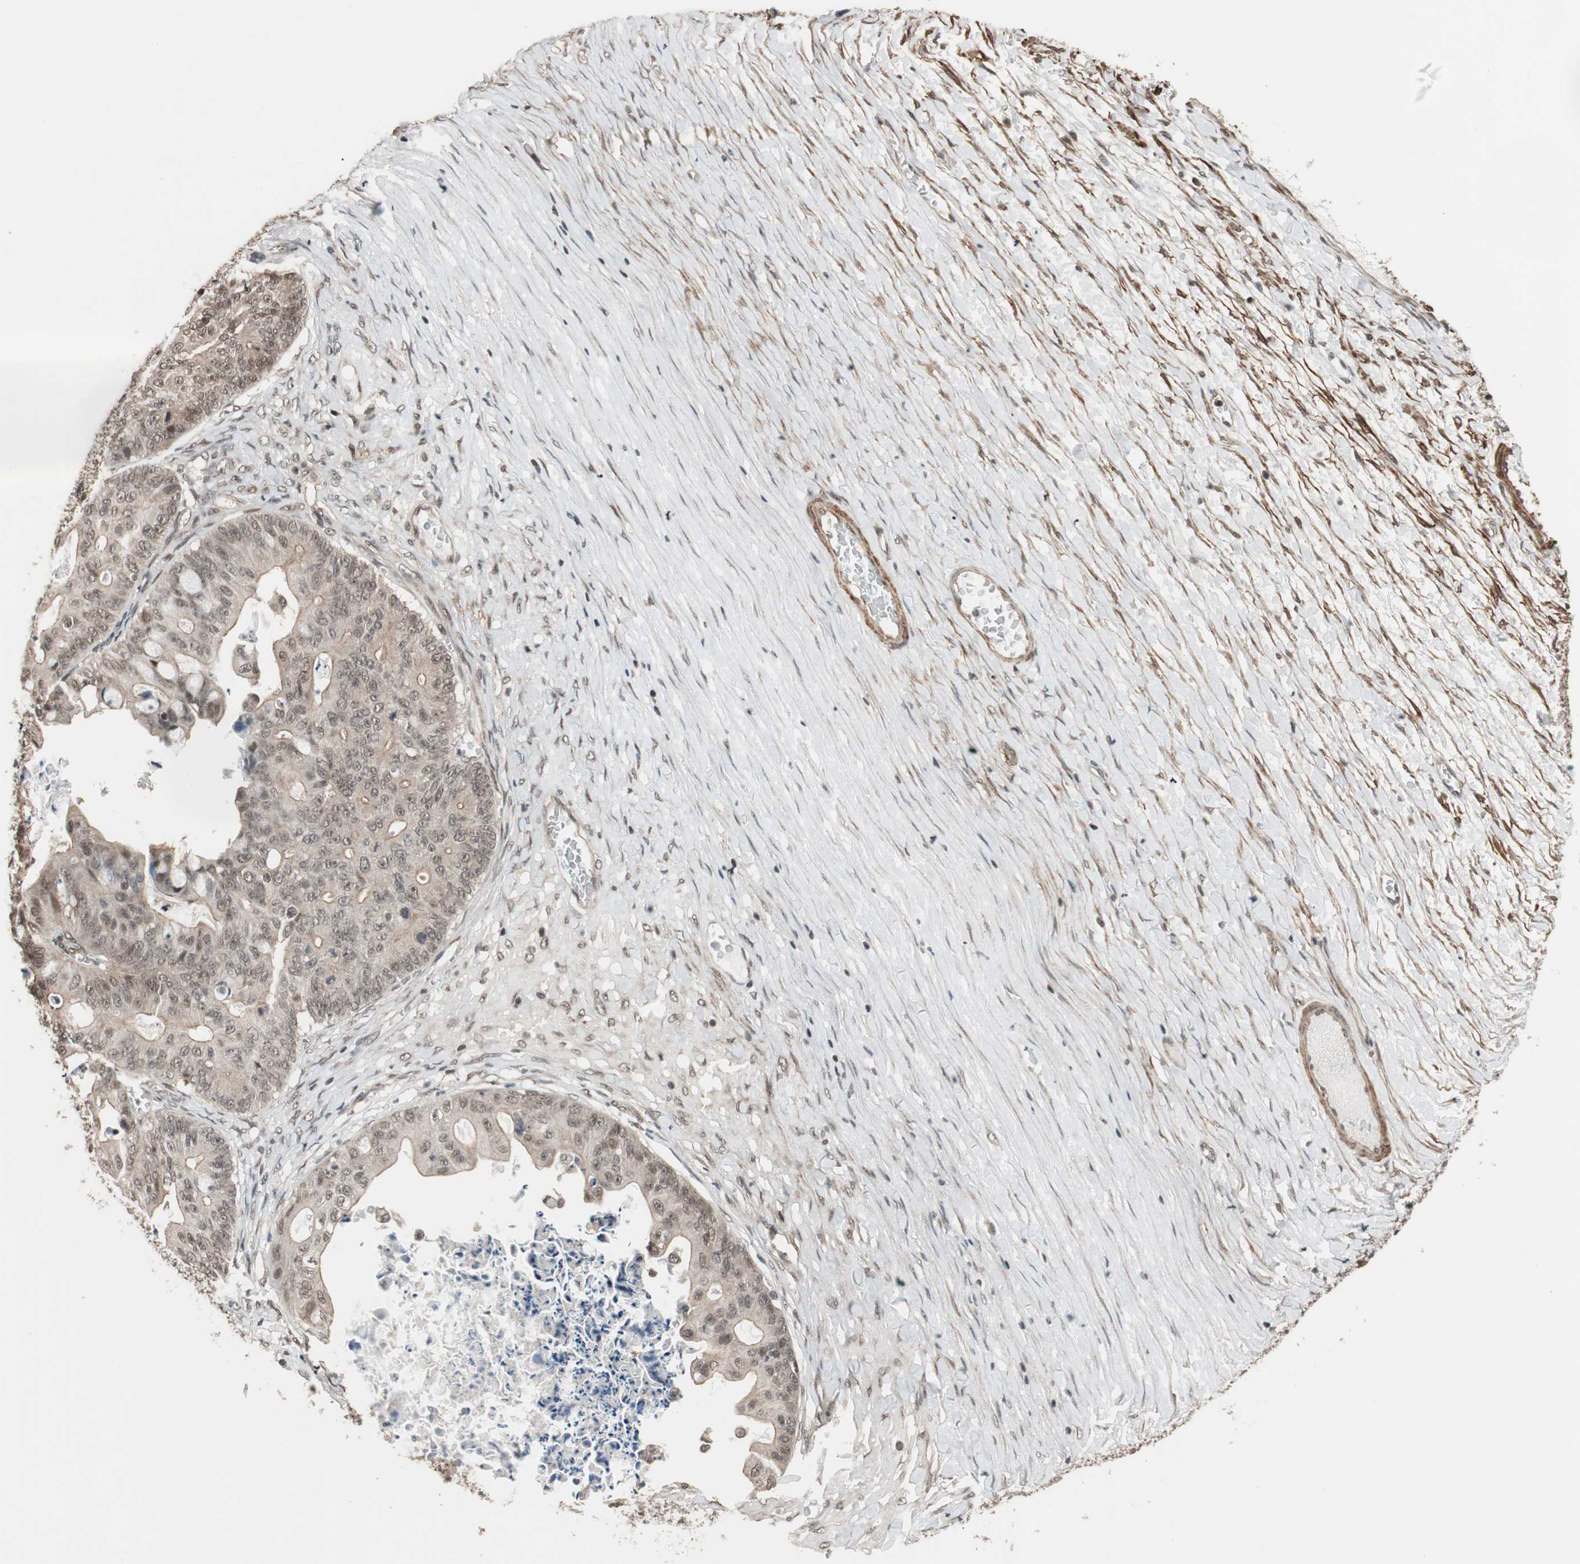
{"staining": {"intensity": "weak", "quantity": "25%-75%", "location": "nuclear"}, "tissue": "ovarian cancer", "cell_type": "Tumor cells", "image_type": "cancer", "snomed": [{"axis": "morphology", "description": "Cystadenocarcinoma, mucinous, NOS"}, {"axis": "topography", "description": "Ovary"}], "caption": "This is an image of immunohistochemistry staining of ovarian mucinous cystadenocarcinoma, which shows weak staining in the nuclear of tumor cells.", "gene": "DRAP1", "patient": {"sex": "female", "age": 37}}